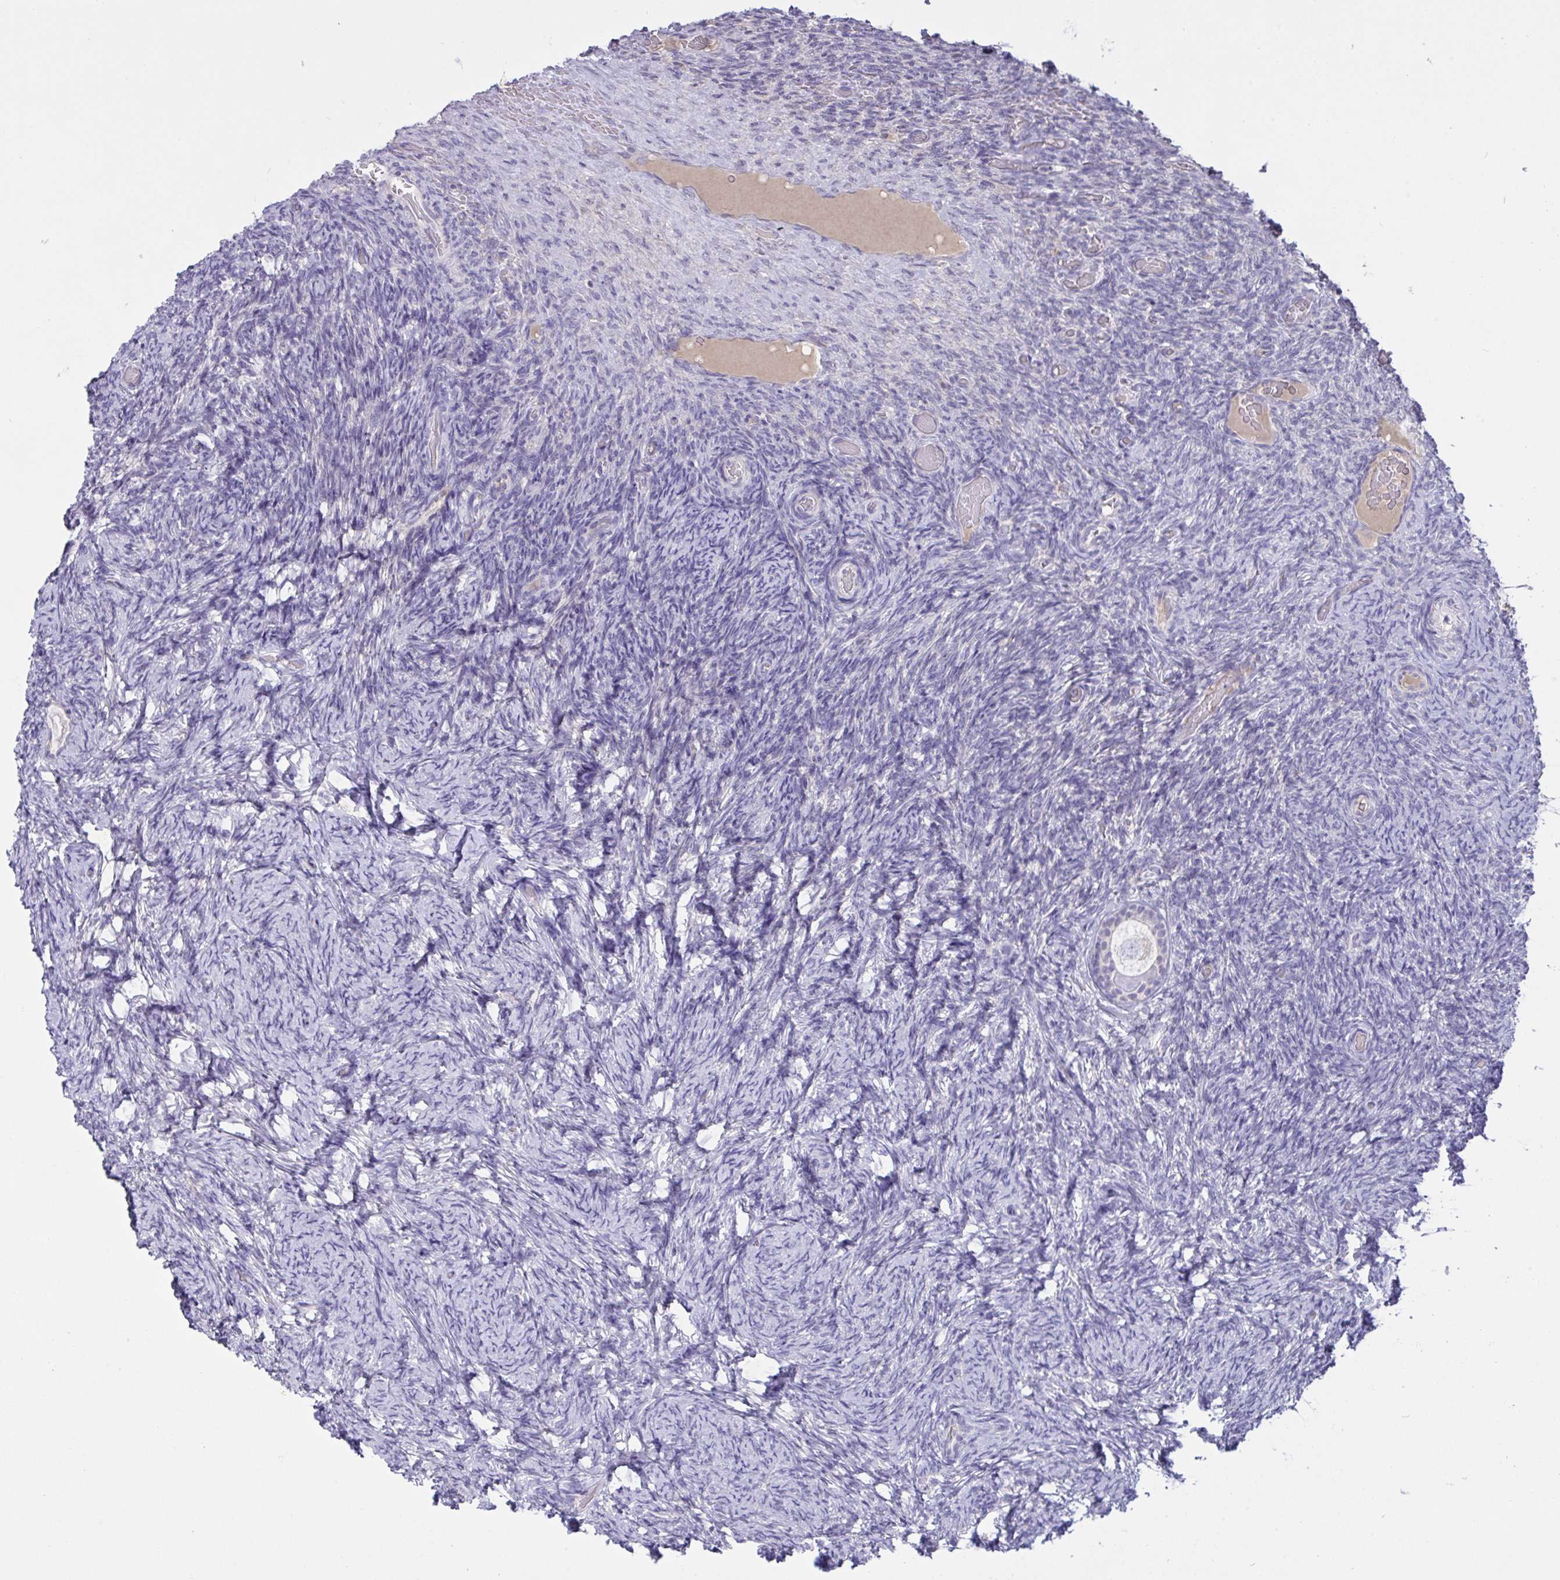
{"staining": {"intensity": "negative", "quantity": "none", "location": "none"}, "tissue": "ovary", "cell_type": "Follicle cells", "image_type": "normal", "snomed": [{"axis": "morphology", "description": "Normal tissue, NOS"}, {"axis": "topography", "description": "Ovary"}], "caption": "There is no significant staining in follicle cells of ovary. (DAB IHC, high magnification).", "gene": "TMEM41A", "patient": {"sex": "female", "age": 34}}